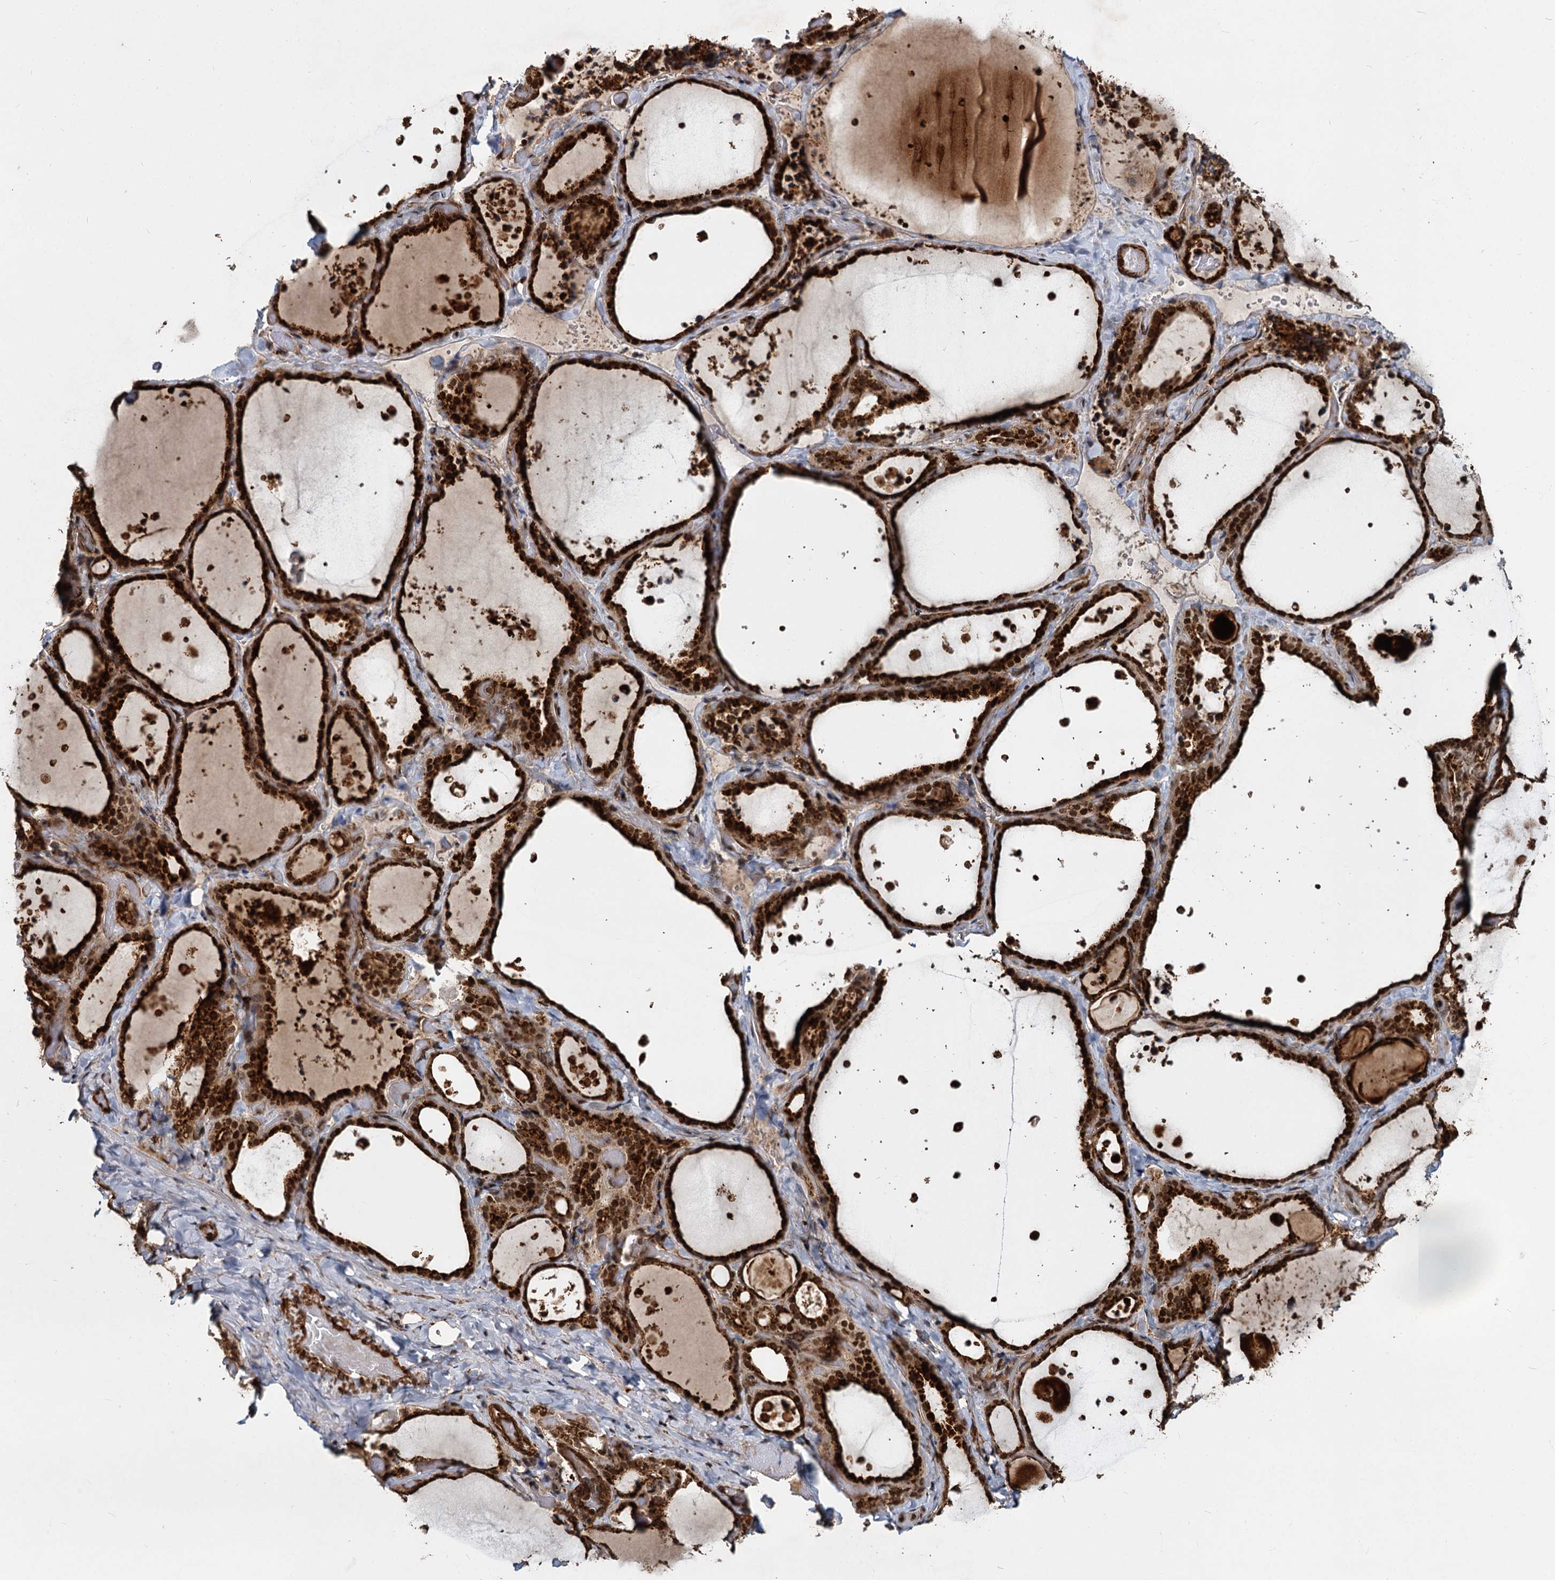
{"staining": {"intensity": "strong", "quantity": ">75%", "location": "cytoplasmic/membranous,nuclear"}, "tissue": "thyroid gland", "cell_type": "Glandular cells", "image_type": "normal", "snomed": [{"axis": "morphology", "description": "Normal tissue, NOS"}, {"axis": "topography", "description": "Thyroid gland"}], "caption": "Protein staining of unremarkable thyroid gland shows strong cytoplasmic/membranous,nuclear staining in about >75% of glandular cells.", "gene": "TRIM23", "patient": {"sex": "female", "age": 44}}